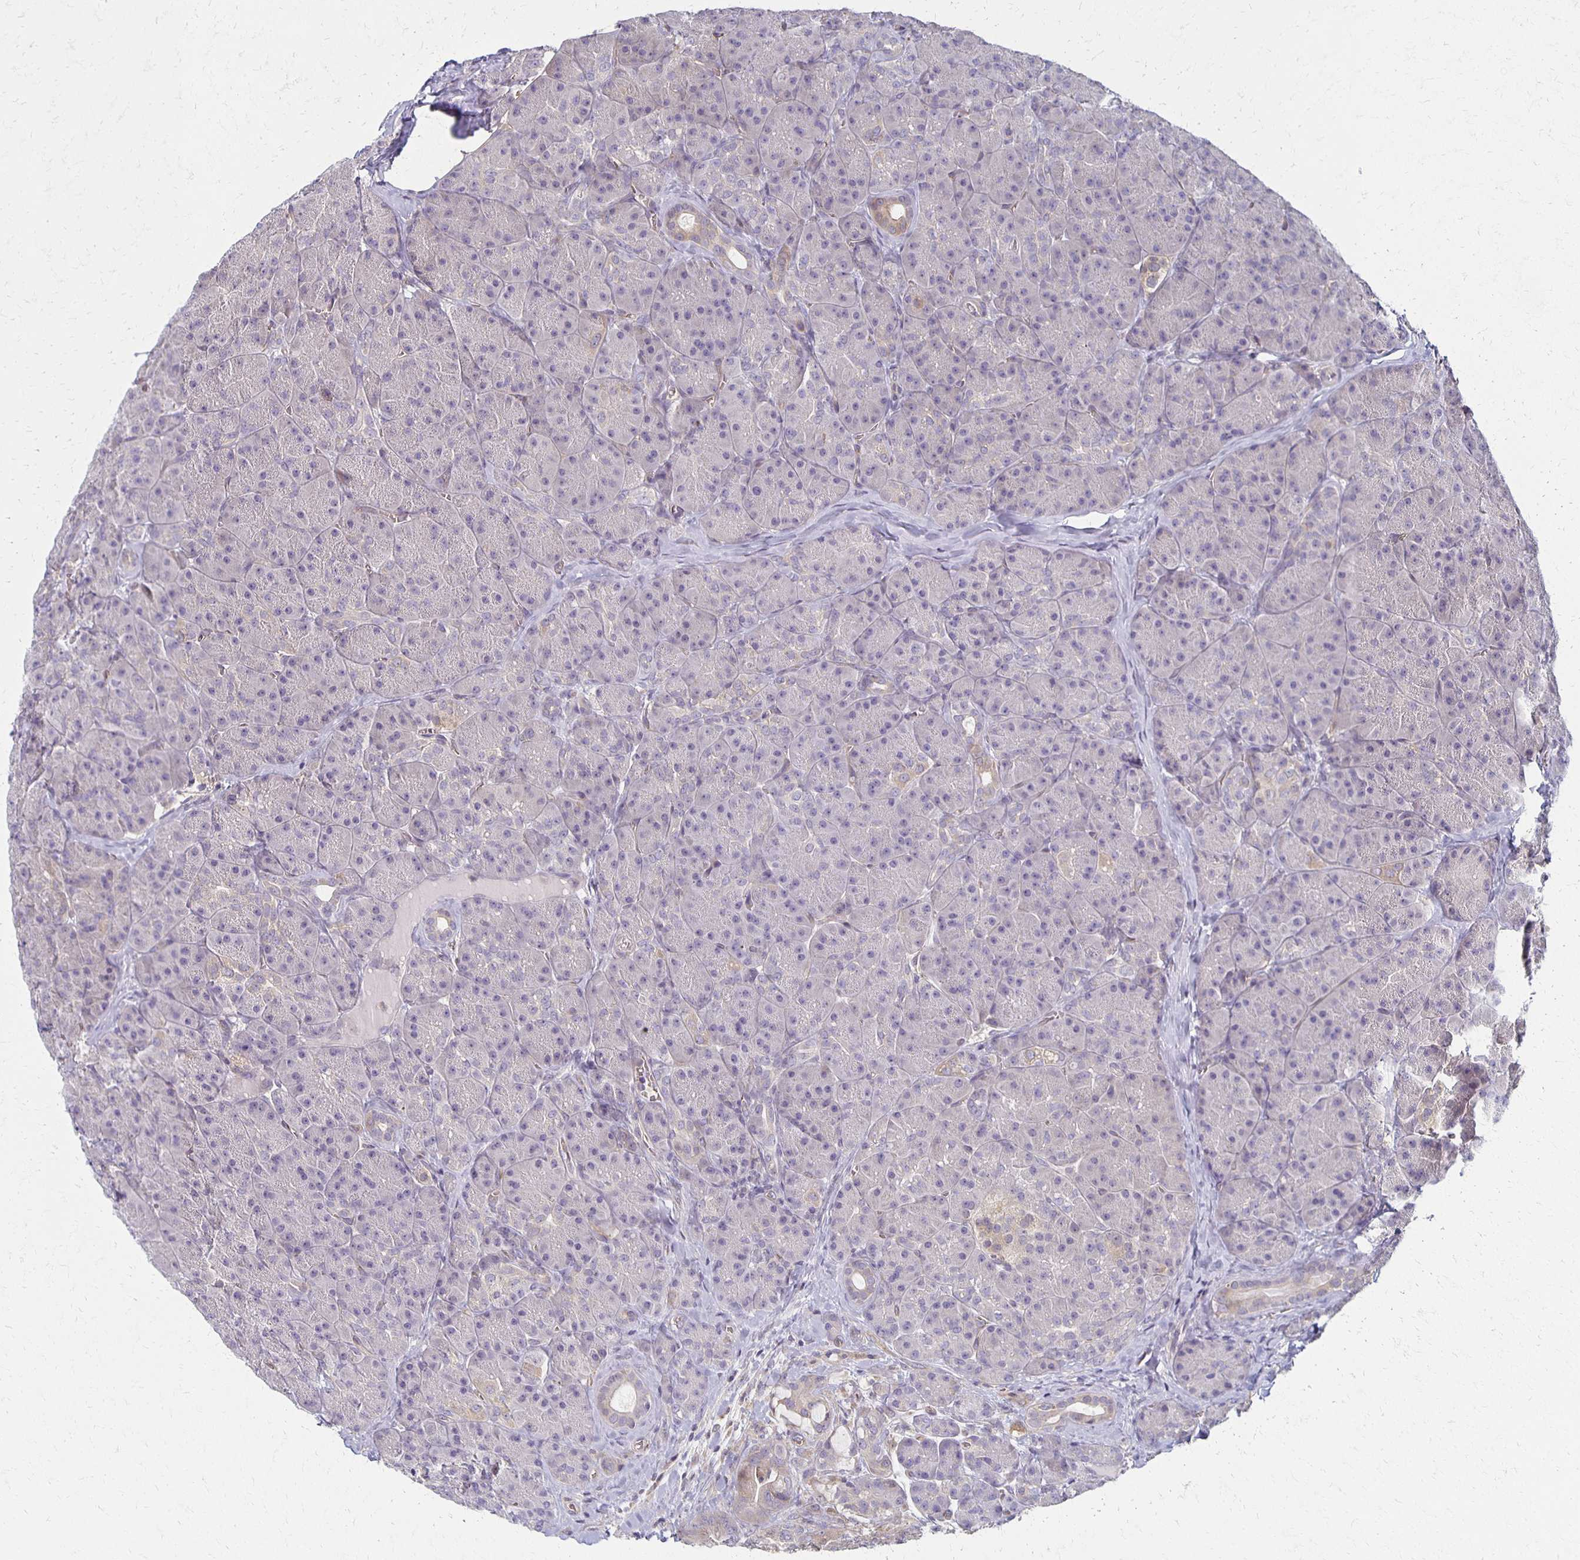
{"staining": {"intensity": "negative", "quantity": "none", "location": "none"}, "tissue": "pancreas", "cell_type": "Exocrine glandular cells", "image_type": "normal", "snomed": [{"axis": "morphology", "description": "Normal tissue, NOS"}, {"axis": "topography", "description": "Pancreas"}], "caption": "Exocrine glandular cells show no significant expression in benign pancreas. (DAB (3,3'-diaminobenzidine) IHC visualized using brightfield microscopy, high magnification).", "gene": "GPX4", "patient": {"sex": "male", "age": 57}}